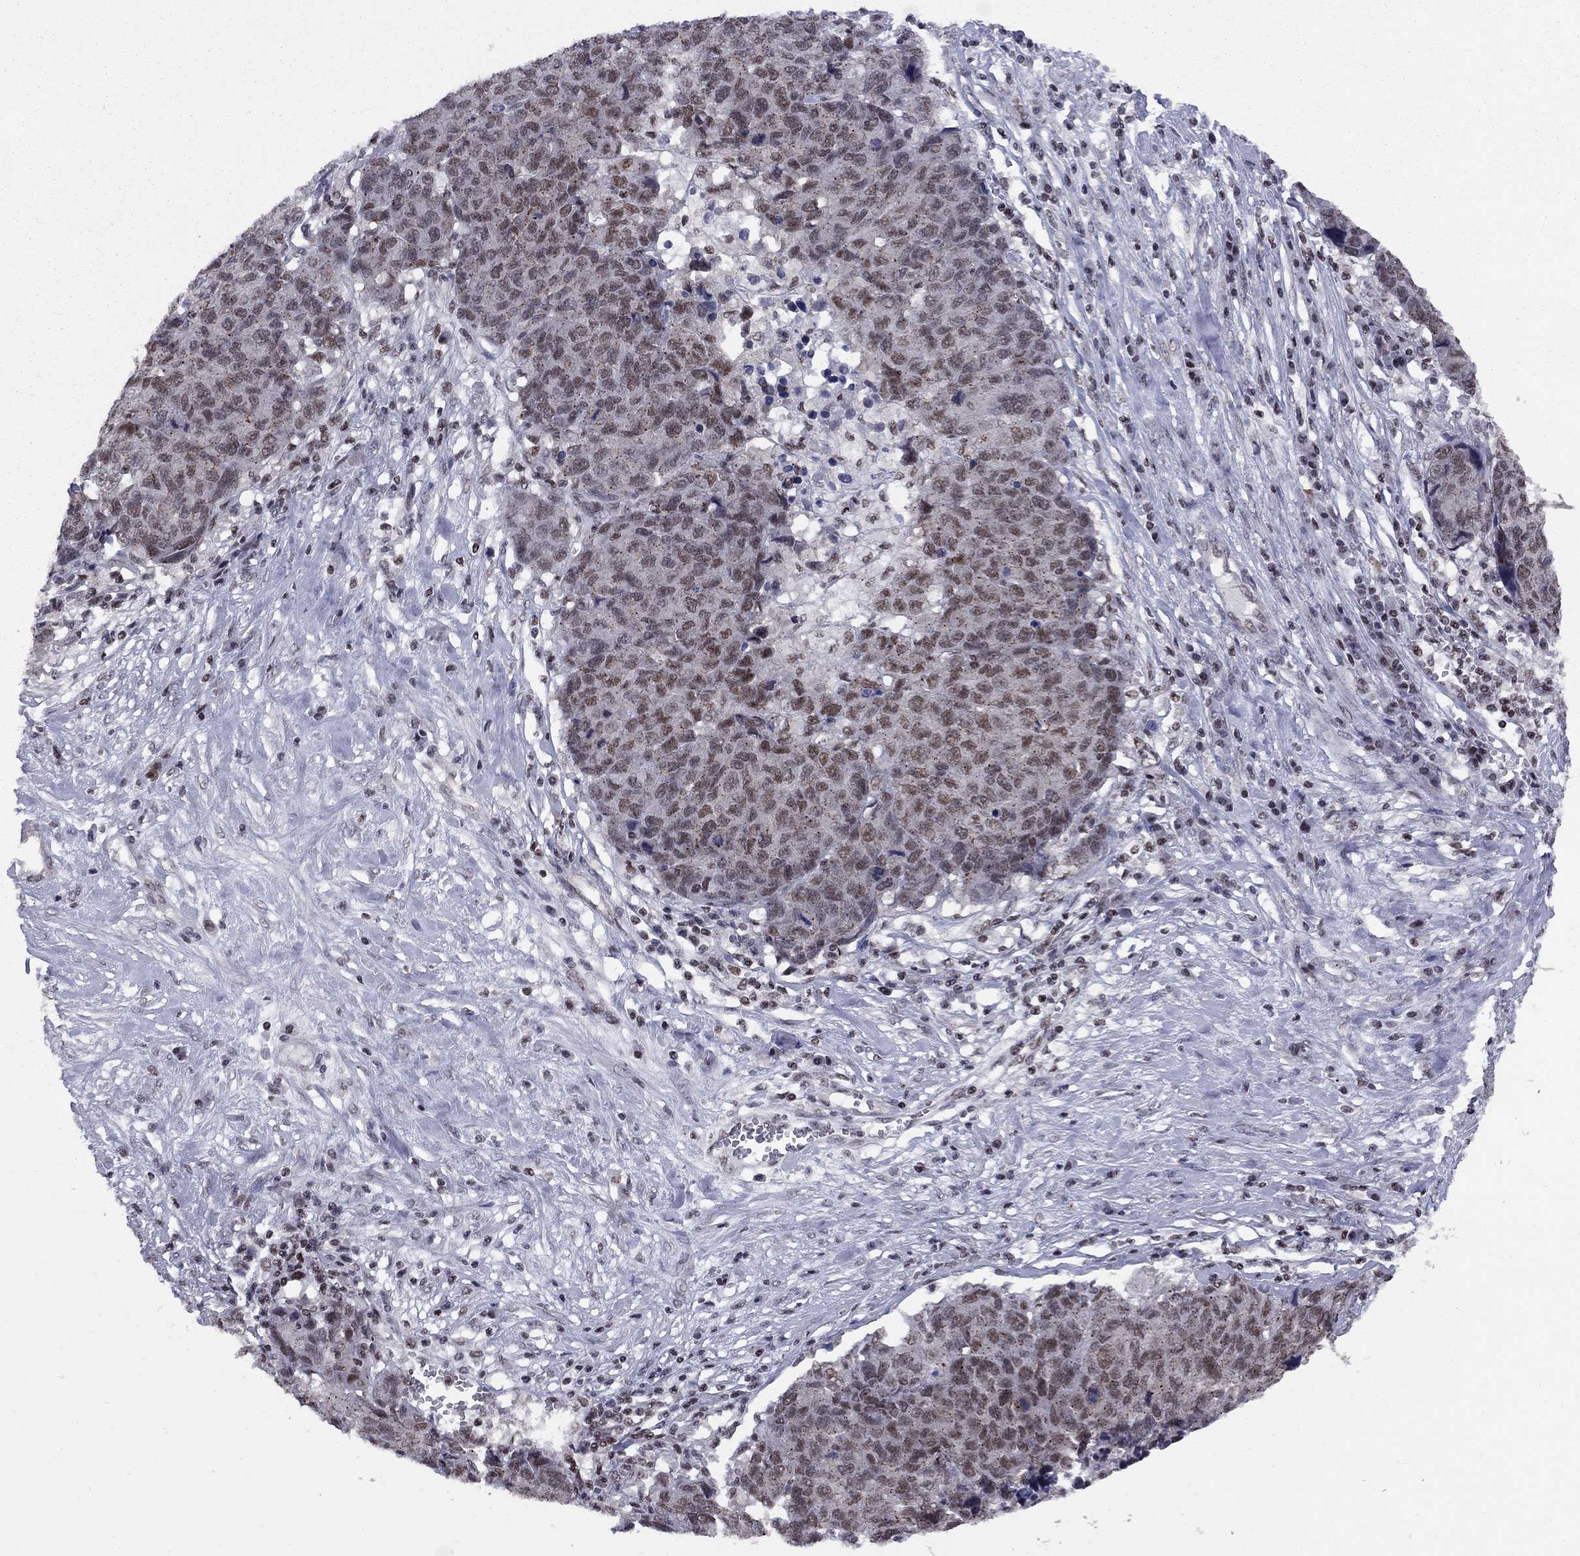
{"staining": {"intensity": "moderate", "quantity": "<25%", "location": "nuclear"}, "tissue": "ovarian cancer", "cell_type": "Tumor cells", "image_type": "cancer", "snomed": [{"axis": "morphology", "description": "Cystadenocarcinoma, serous, NOS"}, {"axis": "topography", "description": "Ovary"}], "caption": "A high-resolution histopathology image shows immunohistochemistry staining of ovarian cancer (serous cystadenocarcinoma), which displays moderate nuclear expression in about <25% of tumor cells.", "gene": "TAF9", "patient": {"sex": "female", "age": 87}}